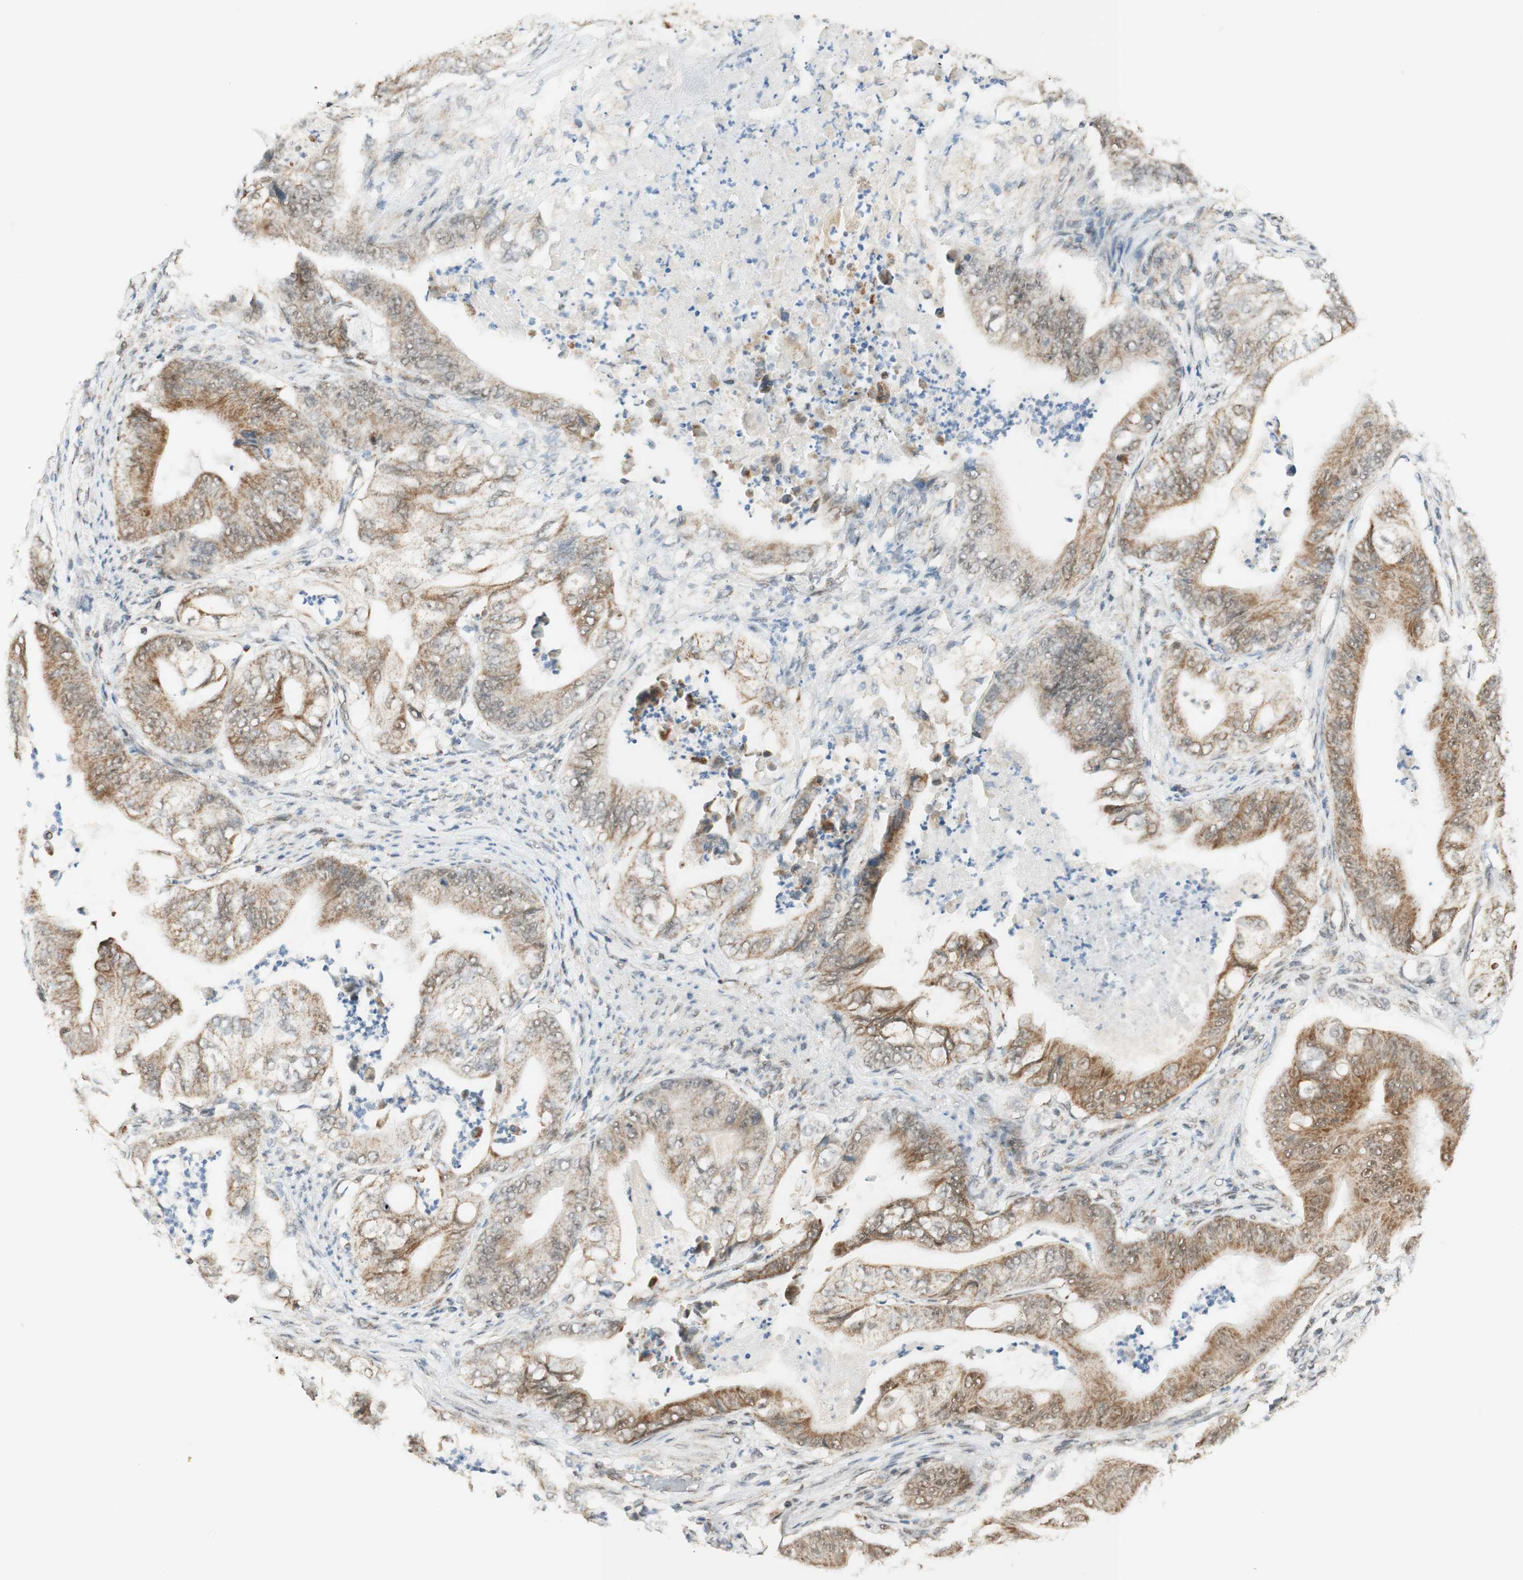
{"staining": {"intensity": "moderate", "quantity": ">75%", "location": "cytoplasmic/membranous"}, "tissue": "stomach cancer", "cell_type": "Tumor cells", "image_type": "cancer", "snomed": [{"axis": "morphology", "description": "Adenocarcinoma, NOS"}, {"axis": "topography", "description": "Stomach"}], "caption": "A brown stain shows moderate cytoplasmic/membranous staining of a protein in stomach cancer tumor cells.", "gene": "ZNF782", "patient": {"sex": "female", "age": 73}}